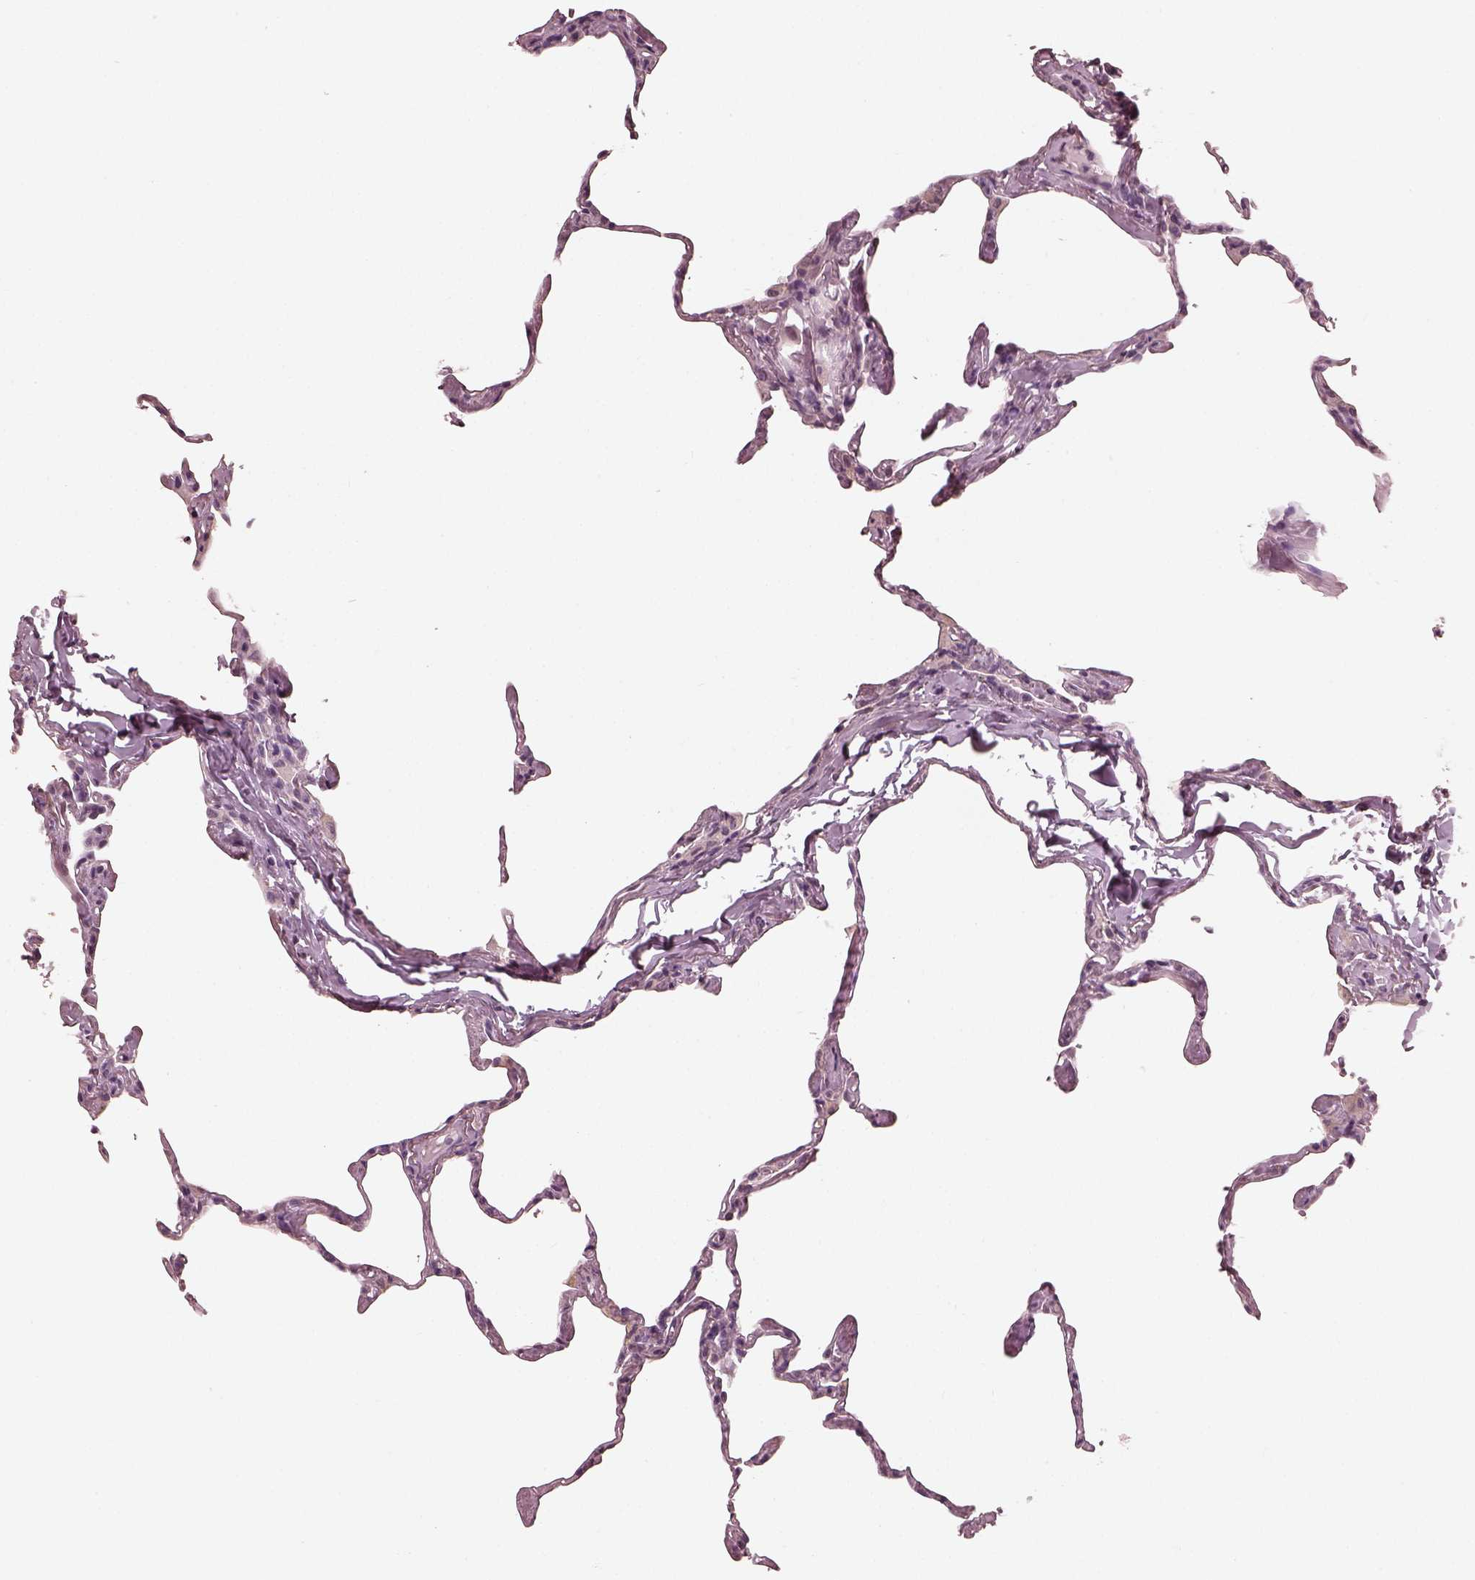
{"staining": {"intensity": "negative", "quantity": "none", "location": "none"}, "tissue": "lung", "cell_type": "Alveolar cells", "image_type": "normal", "snomed": [{"axis": "morphology", "description": "Normal tissue, NOS"}, {"axis": "topography", "description": "Lung"}], "caption": "Immunohistochemistry (IHC) of benign lung demonstrates no expression in alveolar cells.", "gene": "OPTC", "patient": {"sex": "male", "age": 65}}